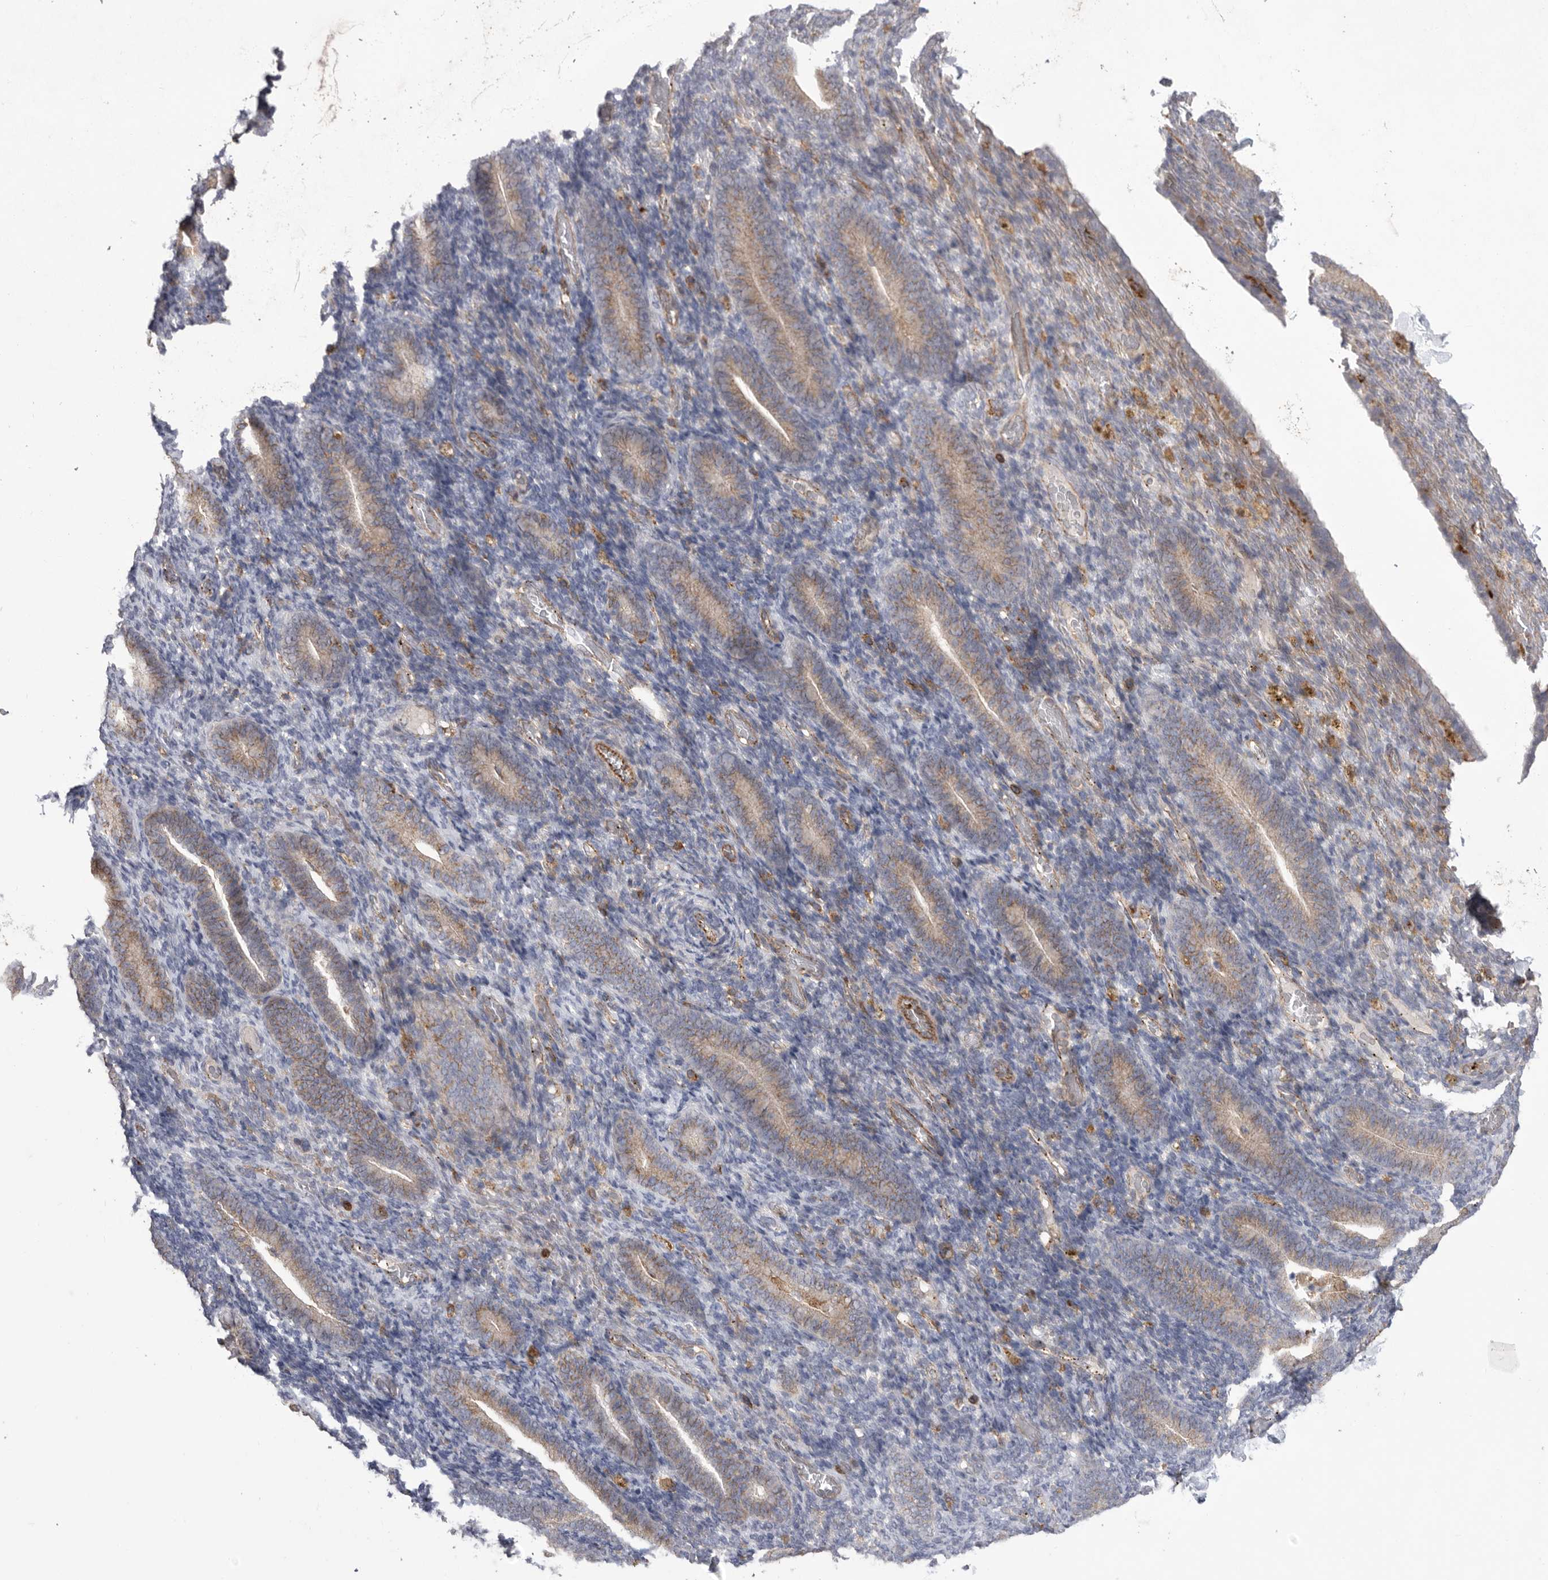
{"staining": {"intensity": "negative", "quantity": "none", "location": "none"}, "tissue": "endometrium", "cell_type": "Cells in endometrial stroma", "image_type": "normal", "snomed": [{"axis": "morphology", "description": "Normal tissue, NOS"}, {"axis": "topography", "description": "Endometrium"}], "caption": "The IHC photomicrograph has no significant positivity in cells in endometrial stroma of endometrium. The staining was performed using DAB to visualize the protein expression in brown, while the nuclei were stained in blue with hematoxylin (Magnification: 20x).", "gene": "SIGLEC10", "patient": {"sex": "female", "age": 51}}